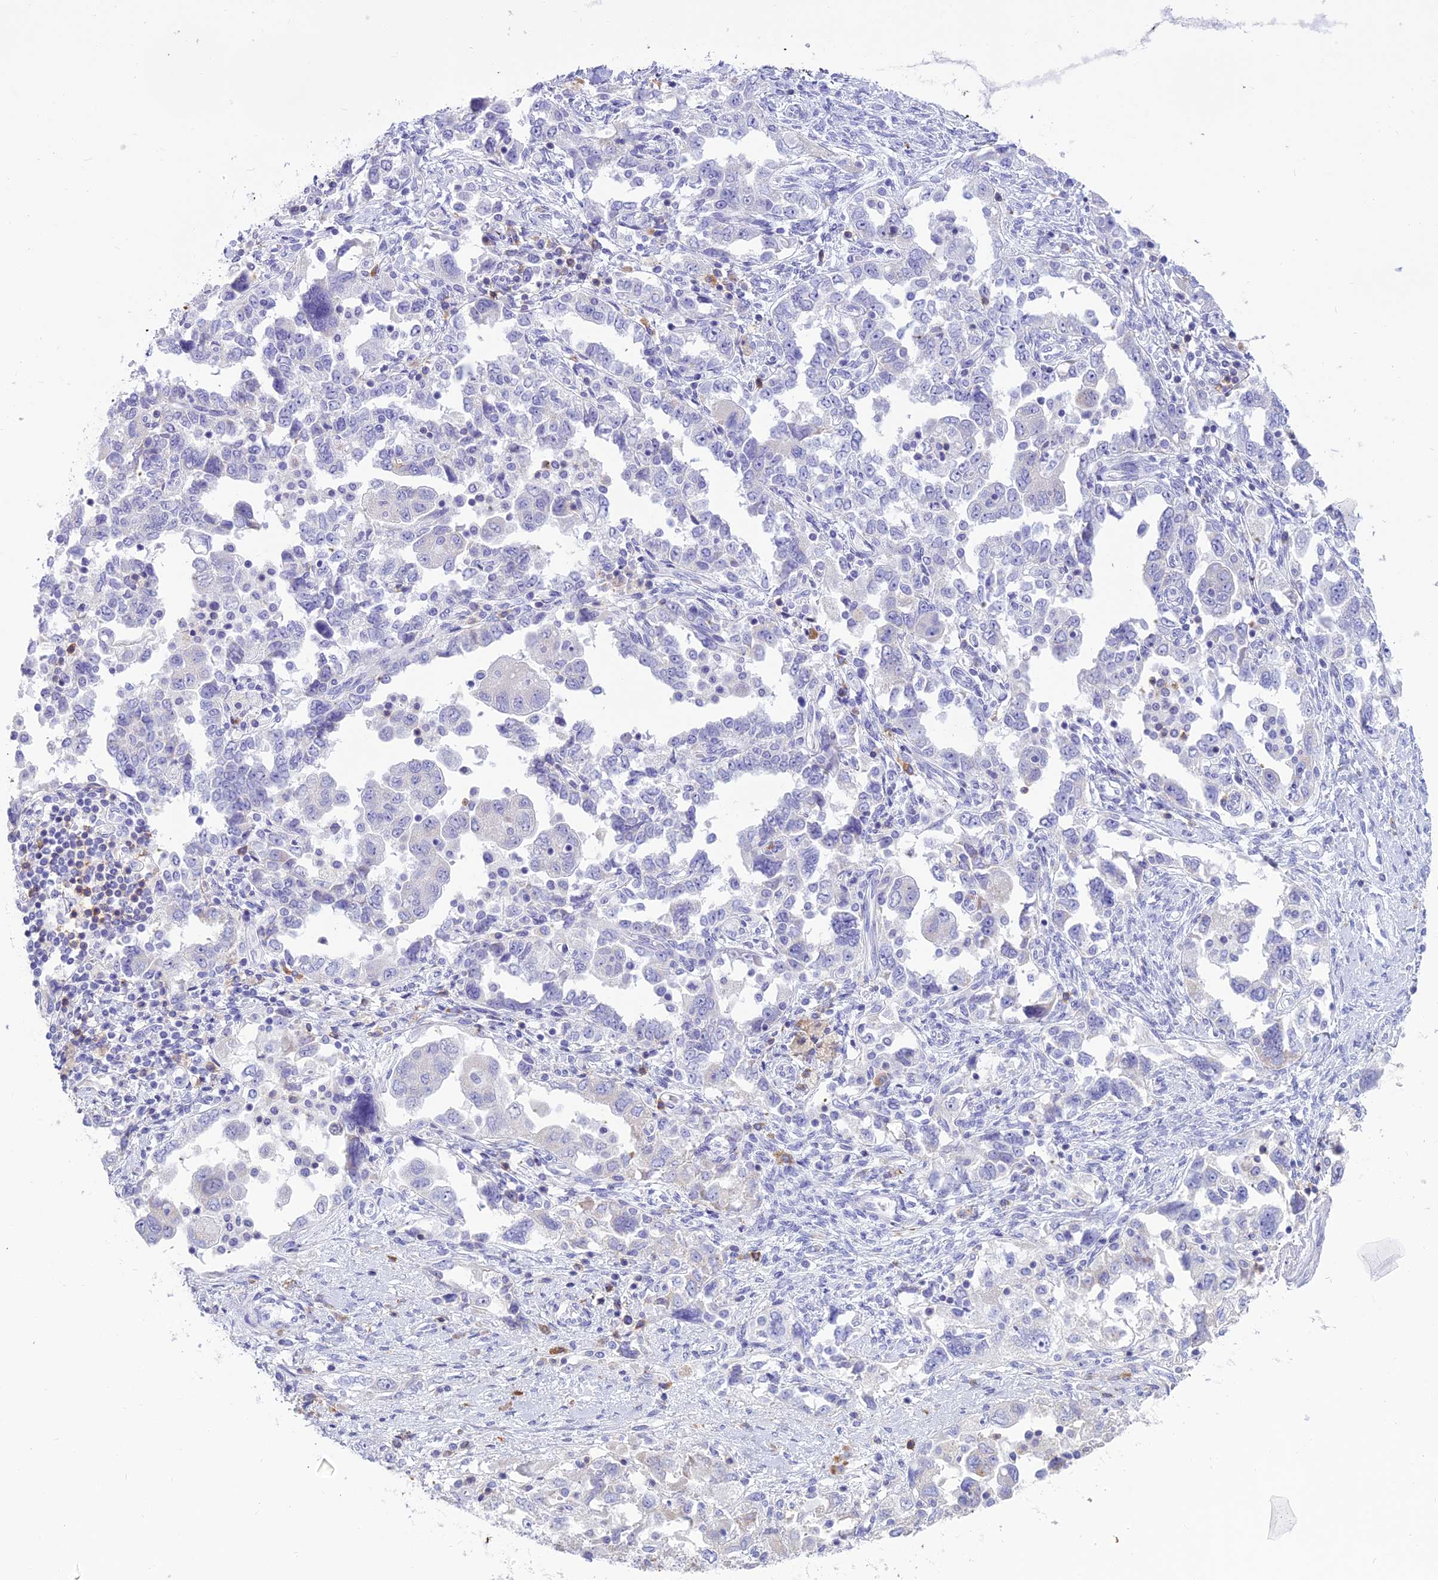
{"staining": {"intensity": "negative", "quantity": "none", "location": "none"}, "tissue": "ovarian cancer", "cell_type": "Tumor cells", "image_type": "cancer", "snomed": [{"axis": "morphology", "description": "Carcinoma, NOS"}, {"axis": "morphology", "description": "Cystadenocarcinoma, serous, NOS"}, {"axis": "topography", "description": "Ovary"}], "caption": "High magnification brightfield microscopy of ovarian carcinoma stained with DAB (3,3'-diaminobenzidine) (brown) and counterstained with hematoxylin (blue): tumor cells show no significant expression.", "gene": "CD5", "patient": {"sex": "female", "age": 69}}